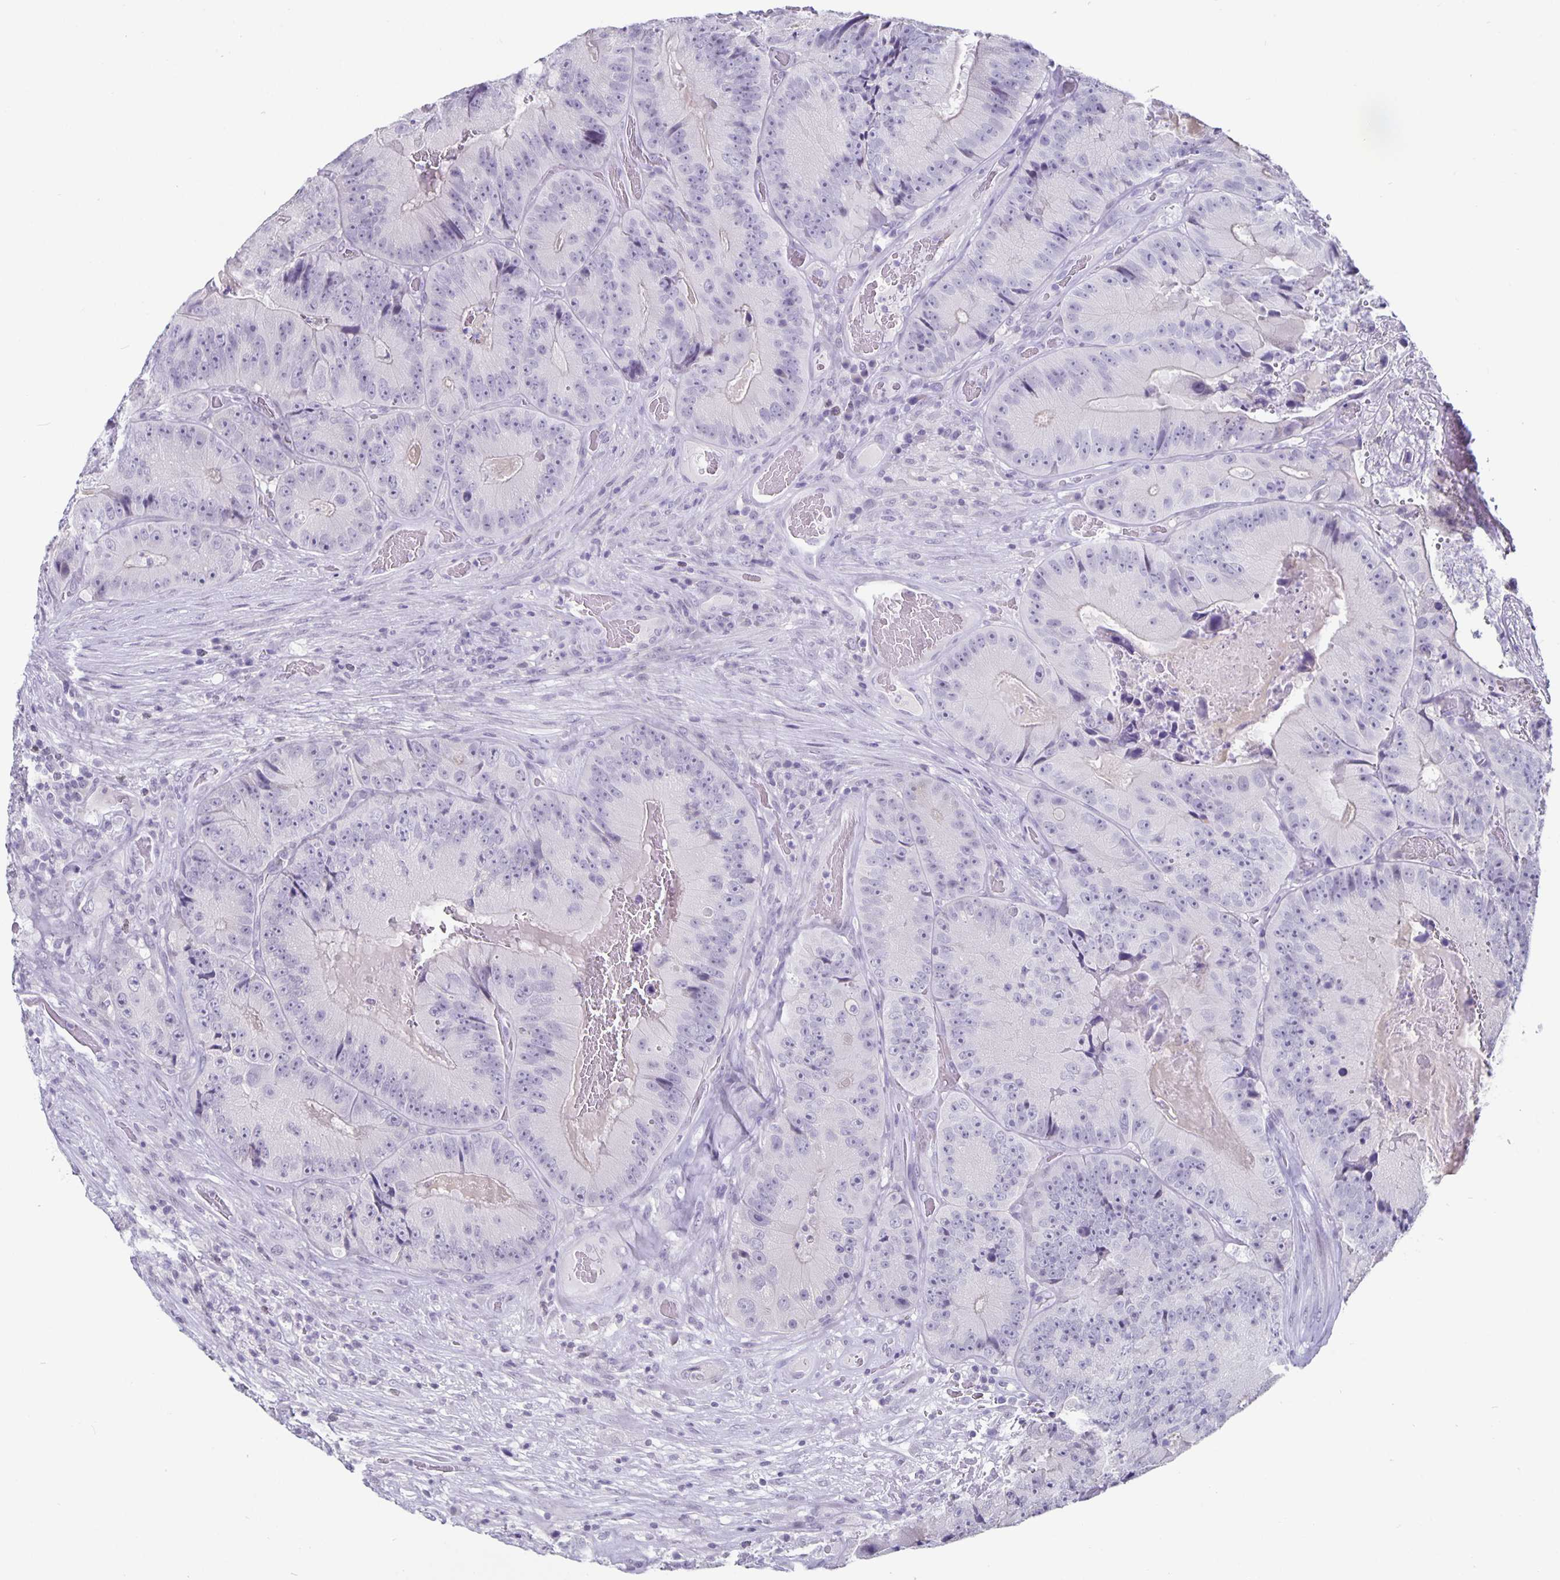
{"staining": {"intensity": "negative", "quantity": "none", "location": "none"}, "tissue": "colorectal cancer", "cell_type": "Tumor cells", "image_type": "cancer", "snomed": [{"axis": "morphology", "description": "Adenocarcinoma, NOS"}, {"axis": "topography", "description": "Colon"}], "caption": "IHC photomicrograph of colorectal adenocarcinoma stained for a protein (brown), which reveals no staining in tumor cells. (DAB (3,3'-diaminobenzidine) immunohistochemistry (IHC) with hematoxylin counter stain).", "gene": "OLIG2", "patient": {"sex": "female", "age": 86}}